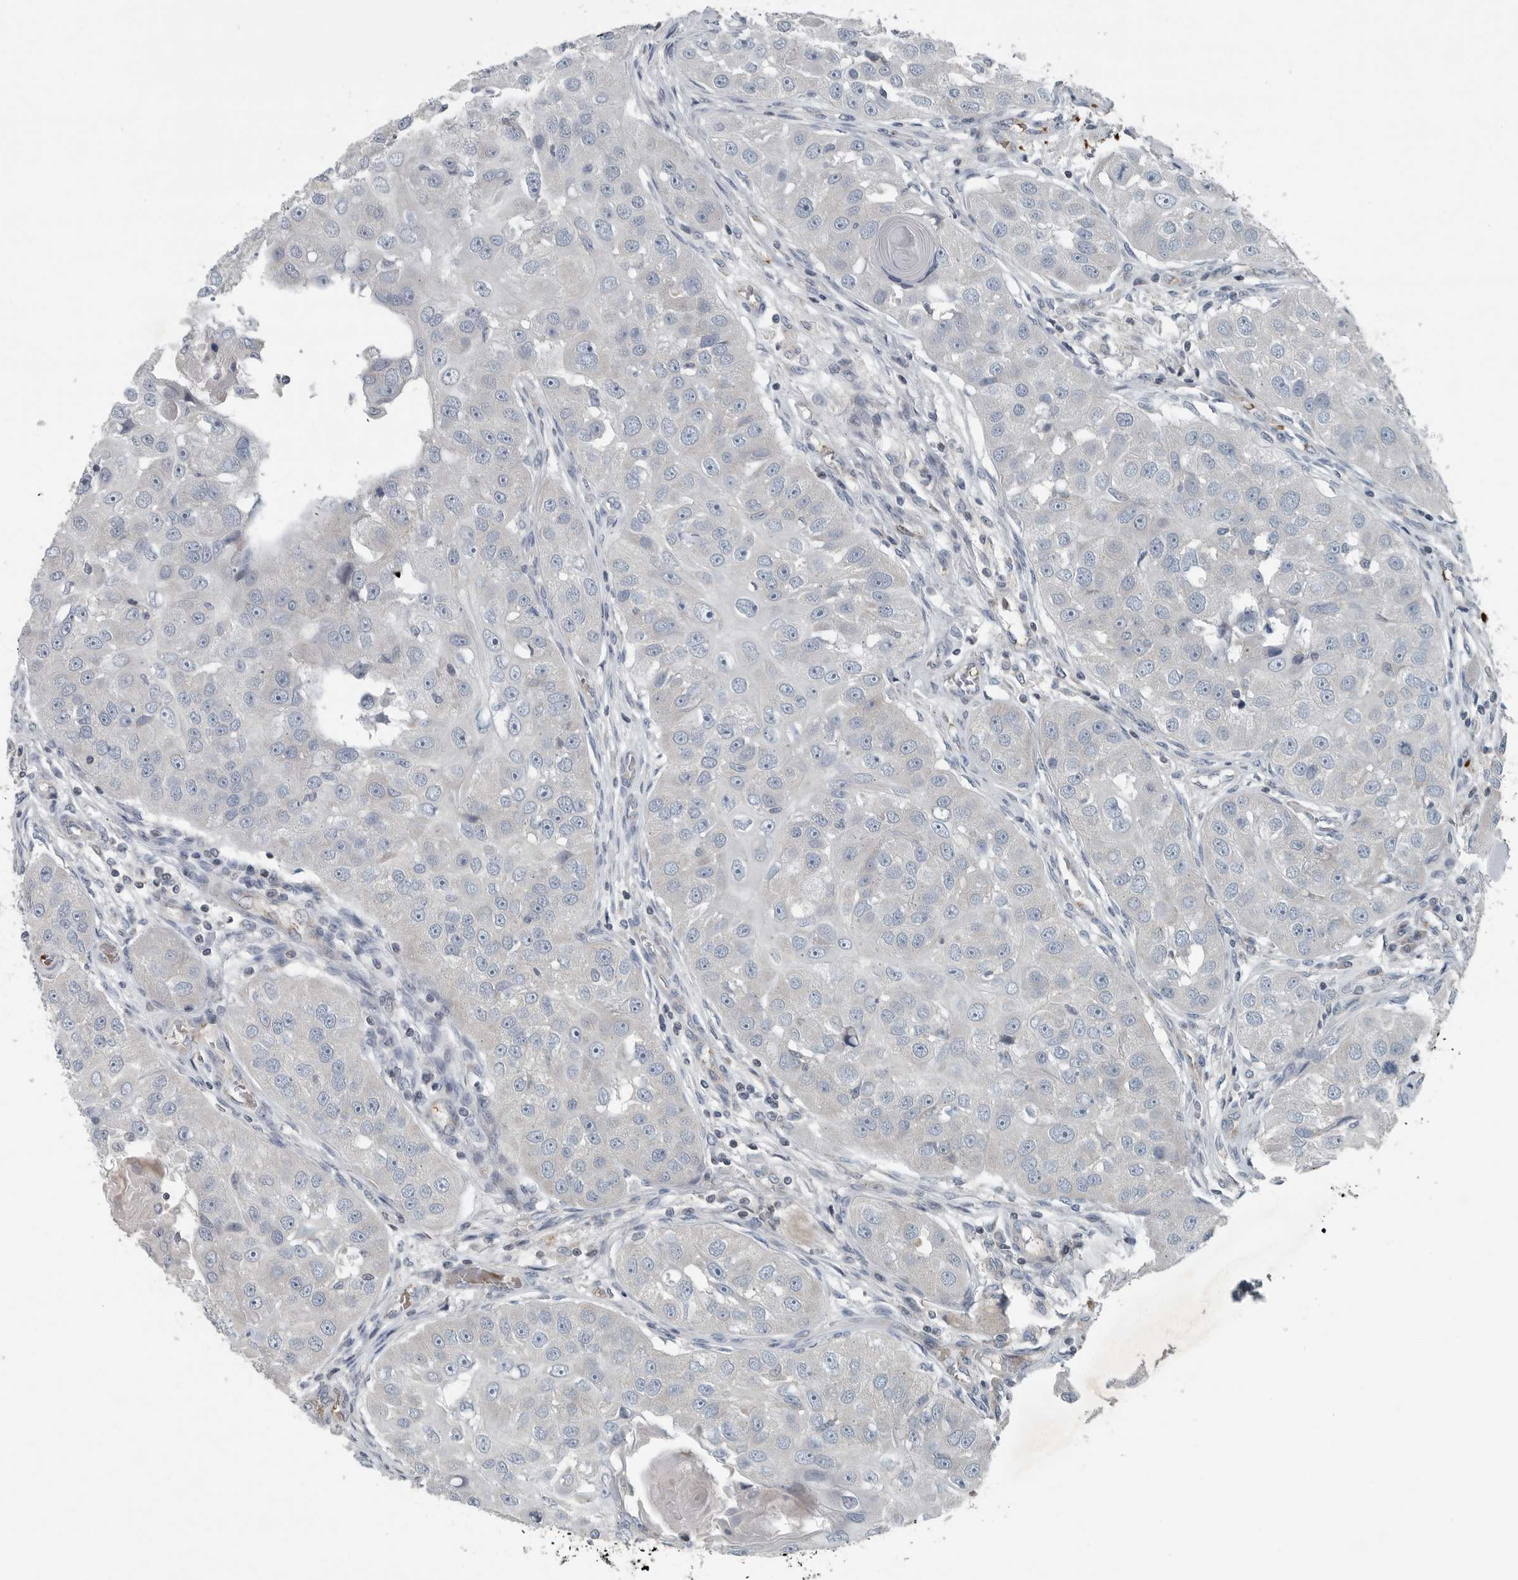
{"staining": {"intensity": "negative", "quantity": "none", "location": "none"}, "tissue": "head and neck cancer", "cell_type": "Tumor cells", "image_type": "cancer", "snomed": [{"axis": "morphology", "description": "Normal tissue, NOS"}, {"axis": "morphology", "description": "Squamous cell carcinoma, NOS"}, {"axis": "topography", "description": "Skeletal muscle"}, {"axis": "topography", "description": "Head-Neck"}], "caption": "Protein analysis of head and neck squamous cell carcinoma reveals no significant expression in tumor cells.", "gene": "MPP3", "patient": {"sex": "male", "age": 51}}